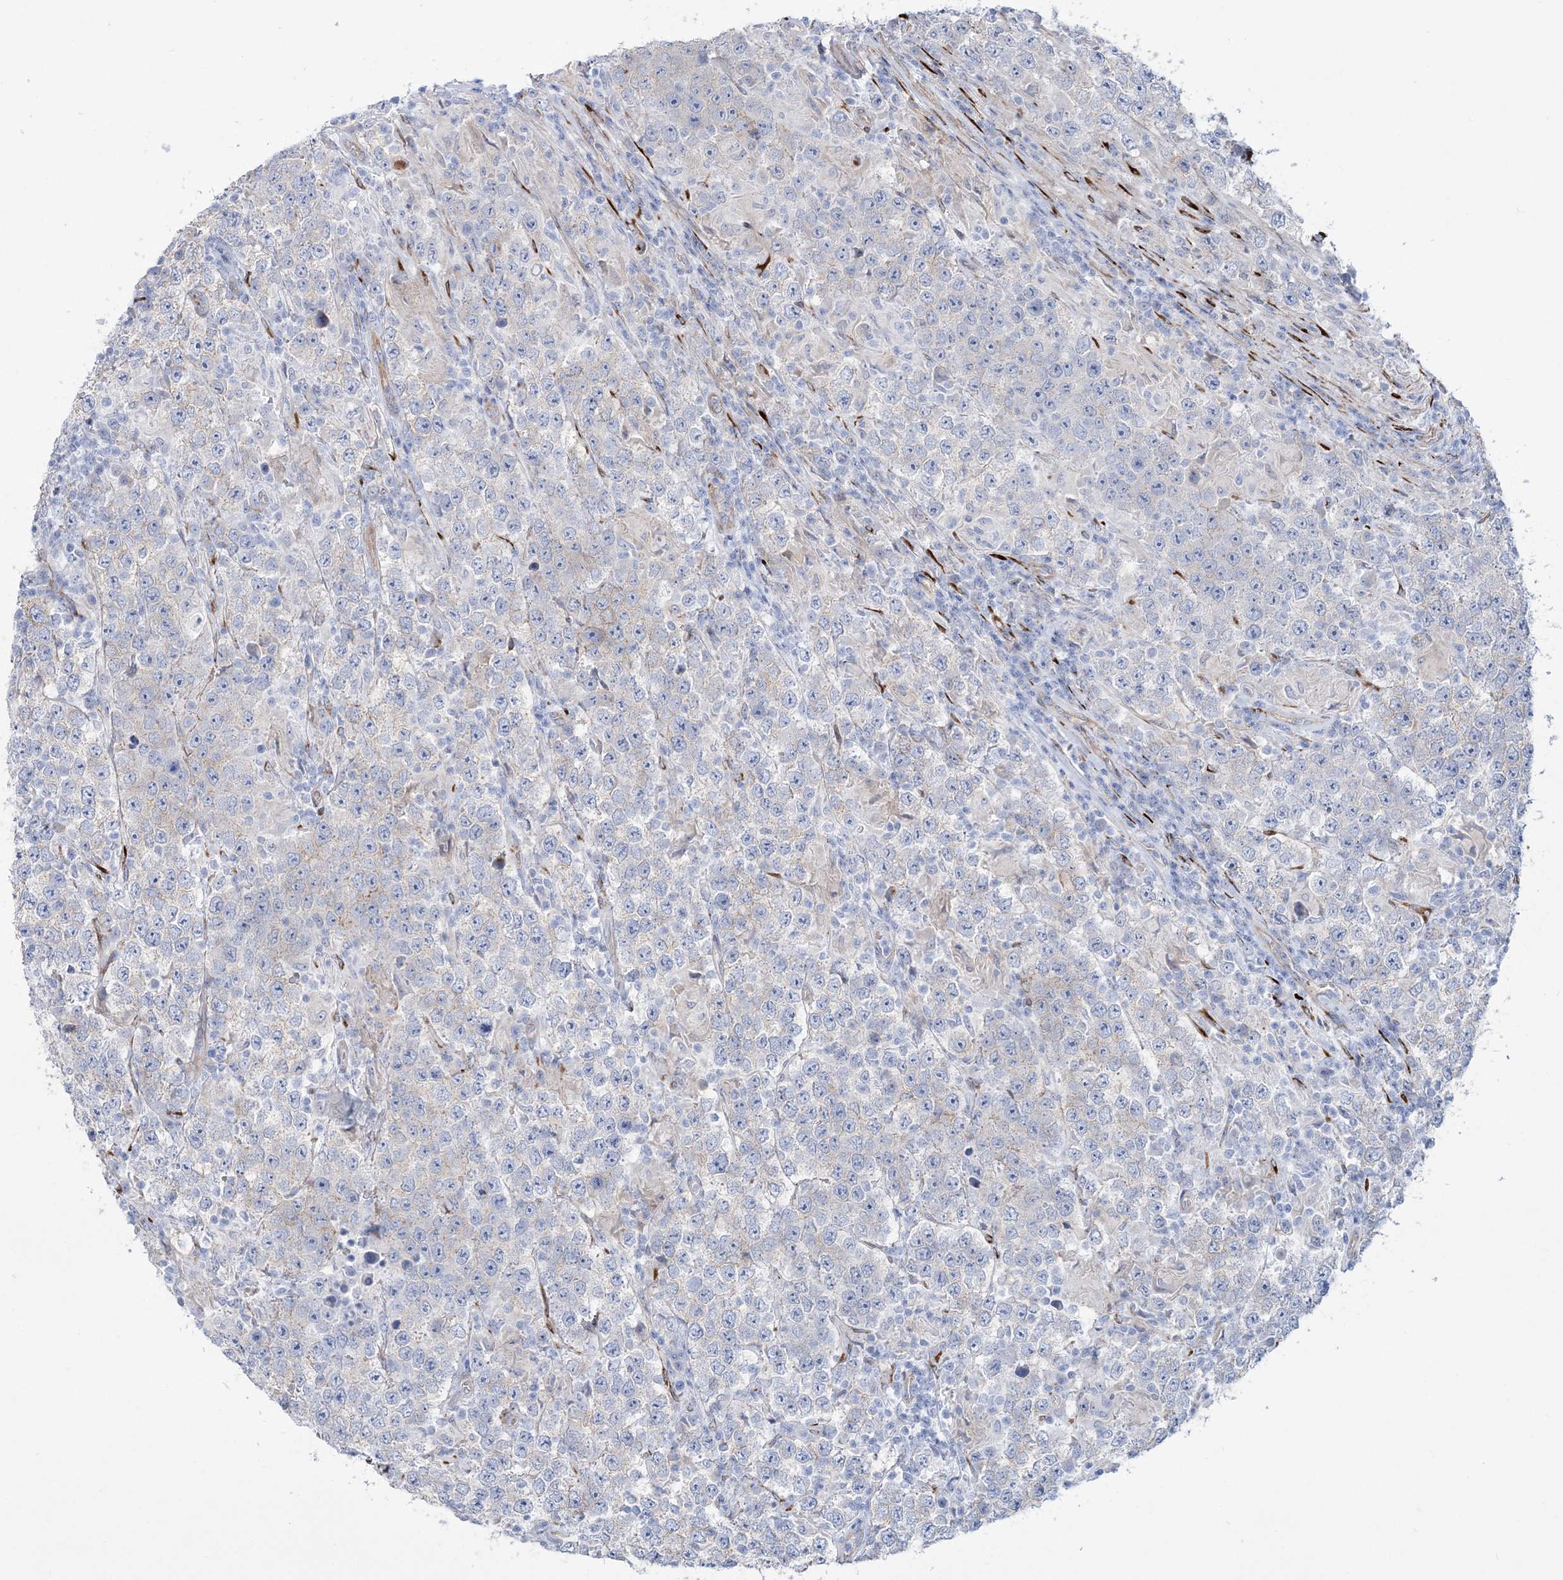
{"staining": {"intensity": "negative", "quantity": "none", "location": "none"}, "tissue": "testis cancer", "cell_type": "Tumor cells", "image_type": "cancer", "snomed": [{"axis": "morphology", "description": "Normal tissue, NOS"}, {"axis": "morphology", "description": "Urothelial carcinoma, High grade"}, {"axis": "morphology", "description": "Seminoma, NOS"}, {"axis": "morphology", "description": "Carcinoma, Embryonal, NOS"}, {"axis": "topography", "description": "Urinary bladder"}, {"axis": "topography", "description": "Testis"}], "caption": "There is no significant expression in tumor cells of high-grade urothelial carcinoma (testis).", "gene": "RAB11FIP5", "patient": {"sex": "male", "age": 41}}